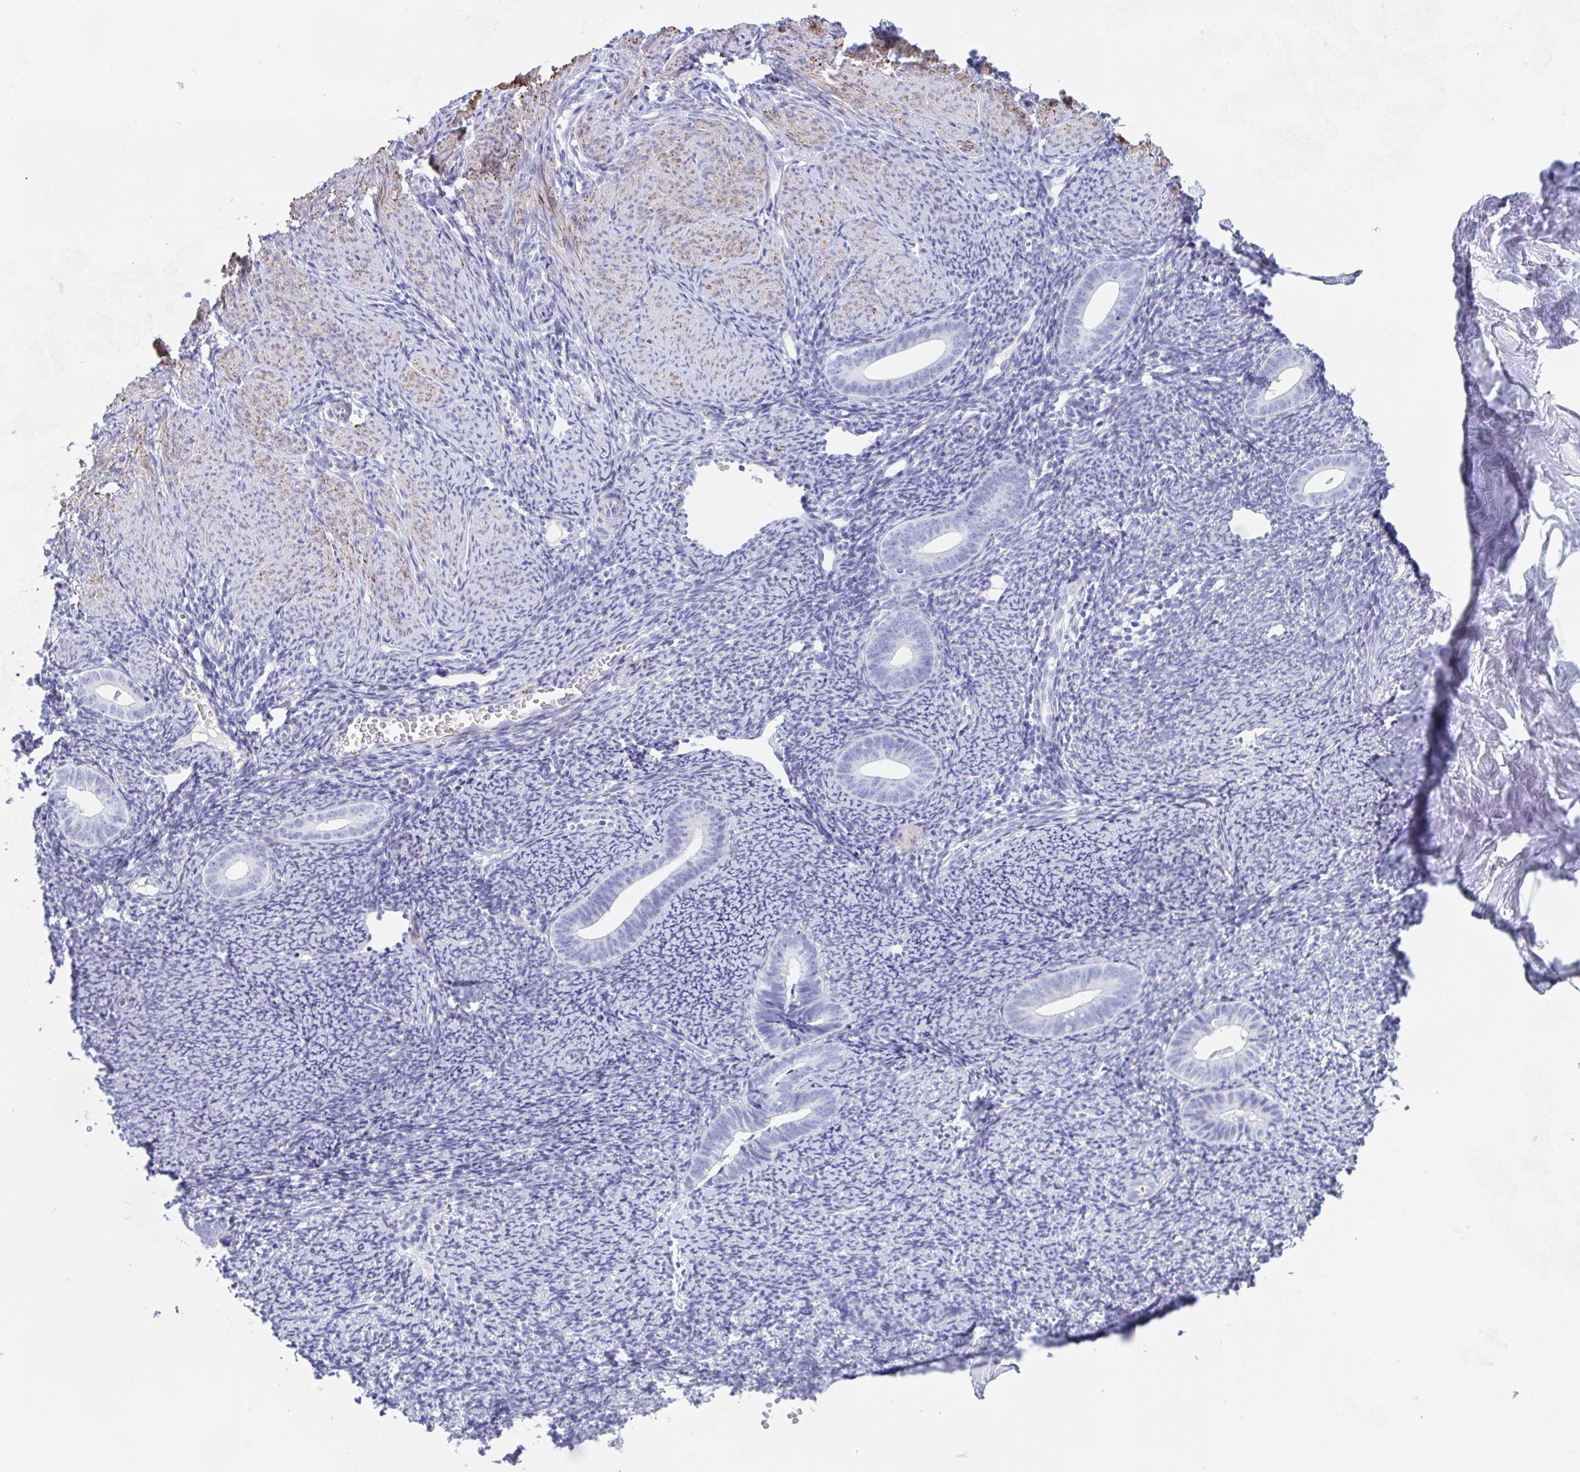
{"staining": {"intensity": "negative", "quantity": "none", "location": "none"}, "tissue": "endometrium", "cell_type": "Cells in endometrial stroma", "image_type": "normal", "snomed": [{"axis": "morphology", "description": "Normal tissue, NOS"}, {"axis": "topography", "description": "Endometrium"}], "caption": "An immunohistochemistry micrograph of normal endometrium is shown. There is no staining in cells in endometrial stroma of endometrium.", "gene": "TAS2R41", "patient": {"sex": "female", "age": 39}}